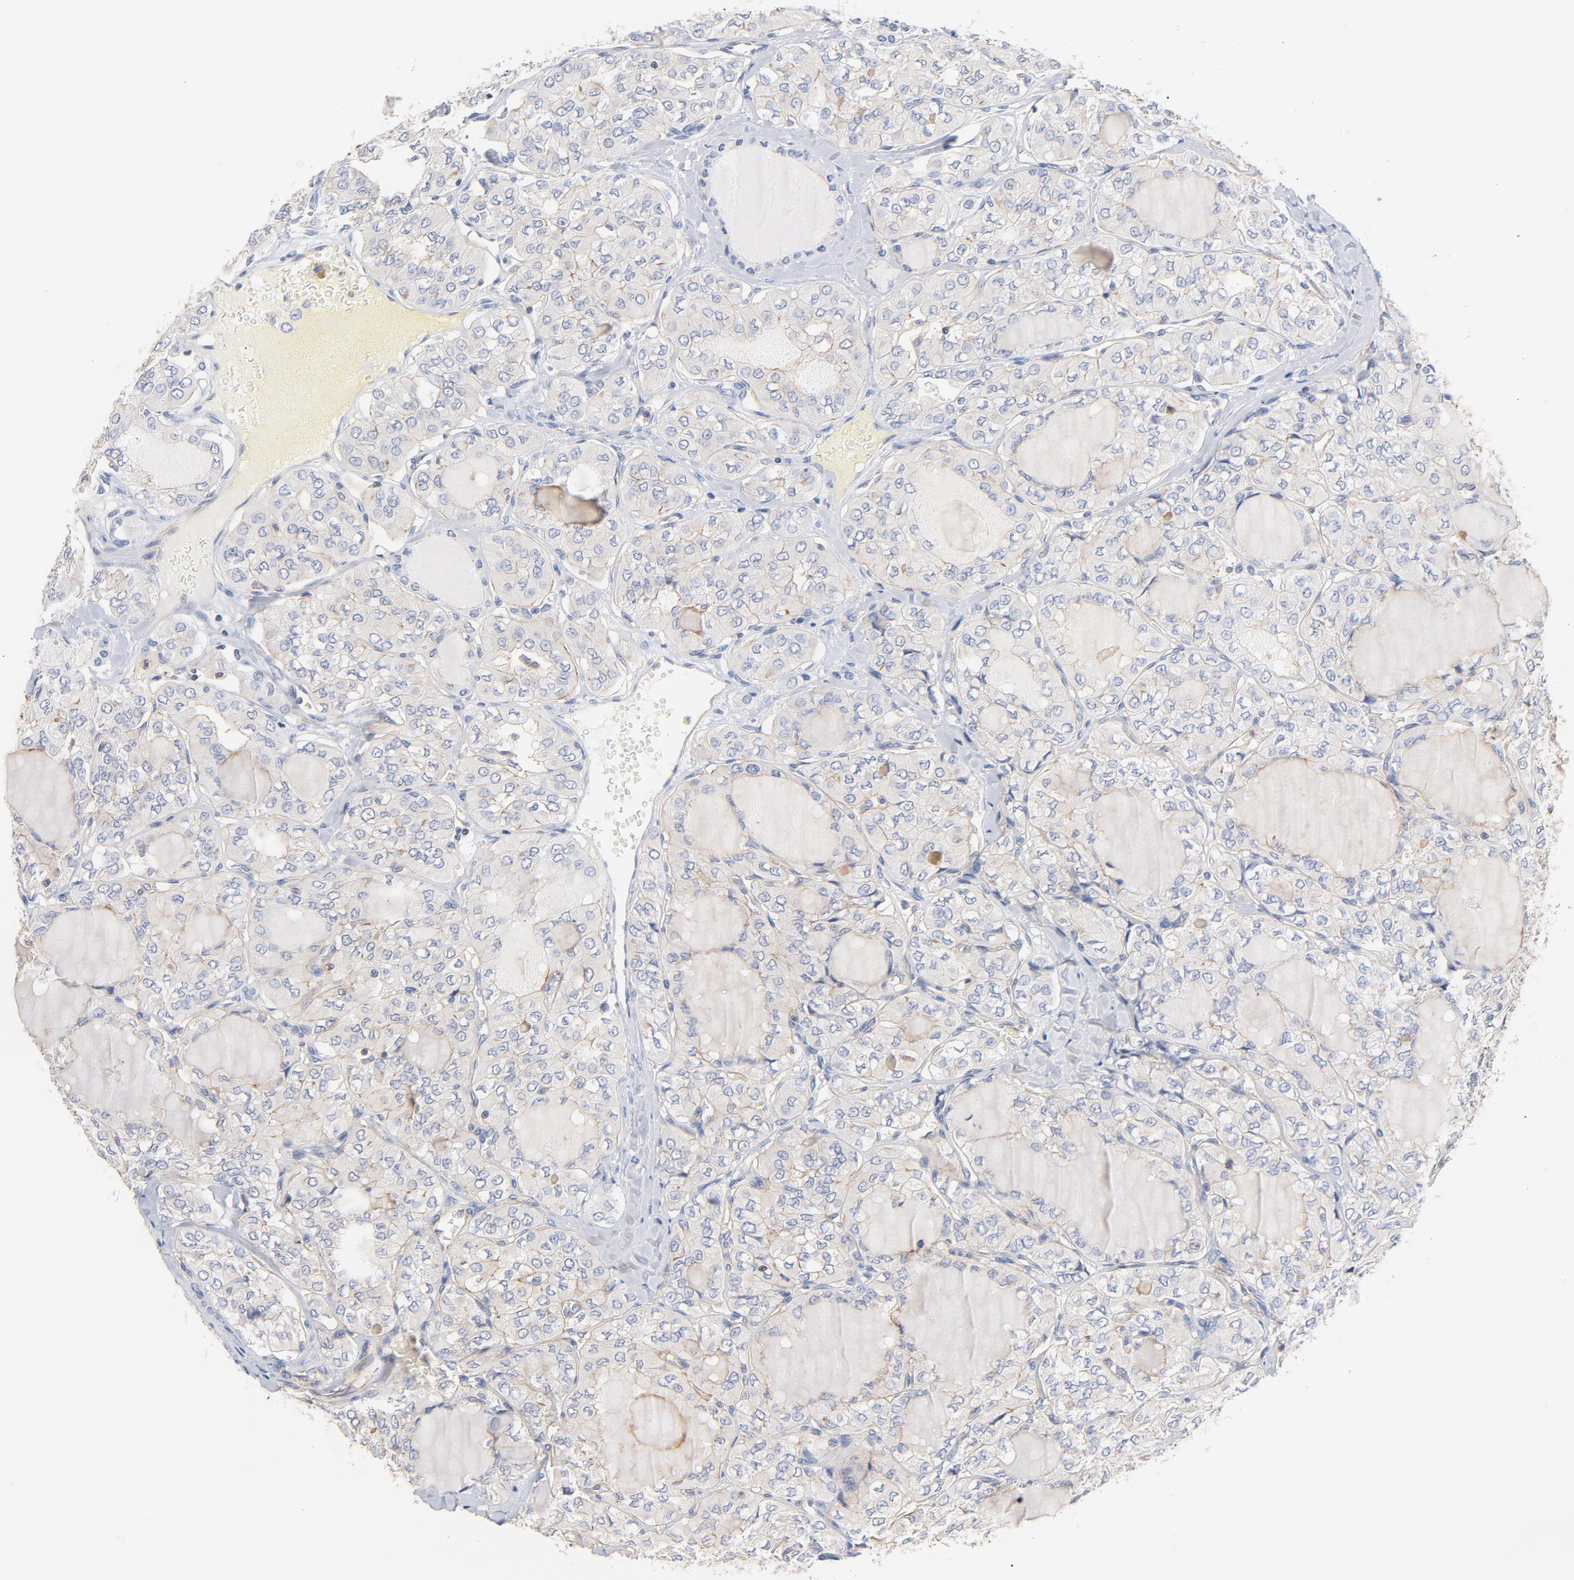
{"staining": {"intensity": "weak", "quantity": "25%-75%", "location": "cytoplasmic/membranous"}, "tissue": "thyroid cancer", "cell_type": "Tumor cells", "image_type": "cancer", "snomed": [{"axis": "morphology", "description": "Papillary adenocarcinoma, NOS"}, {"axis": "topography", "description": "Thyroid gland"}], "caption": "High-power microscopy captured an immunohistochemistry (IHC) photomicrograph of thyroid cancer, revealing weak cytoplasmic/membranous expression in about 25%-75% of tumor cells.", "gene": "STRN3", "patient": {"sex": "male", "age": 20}}